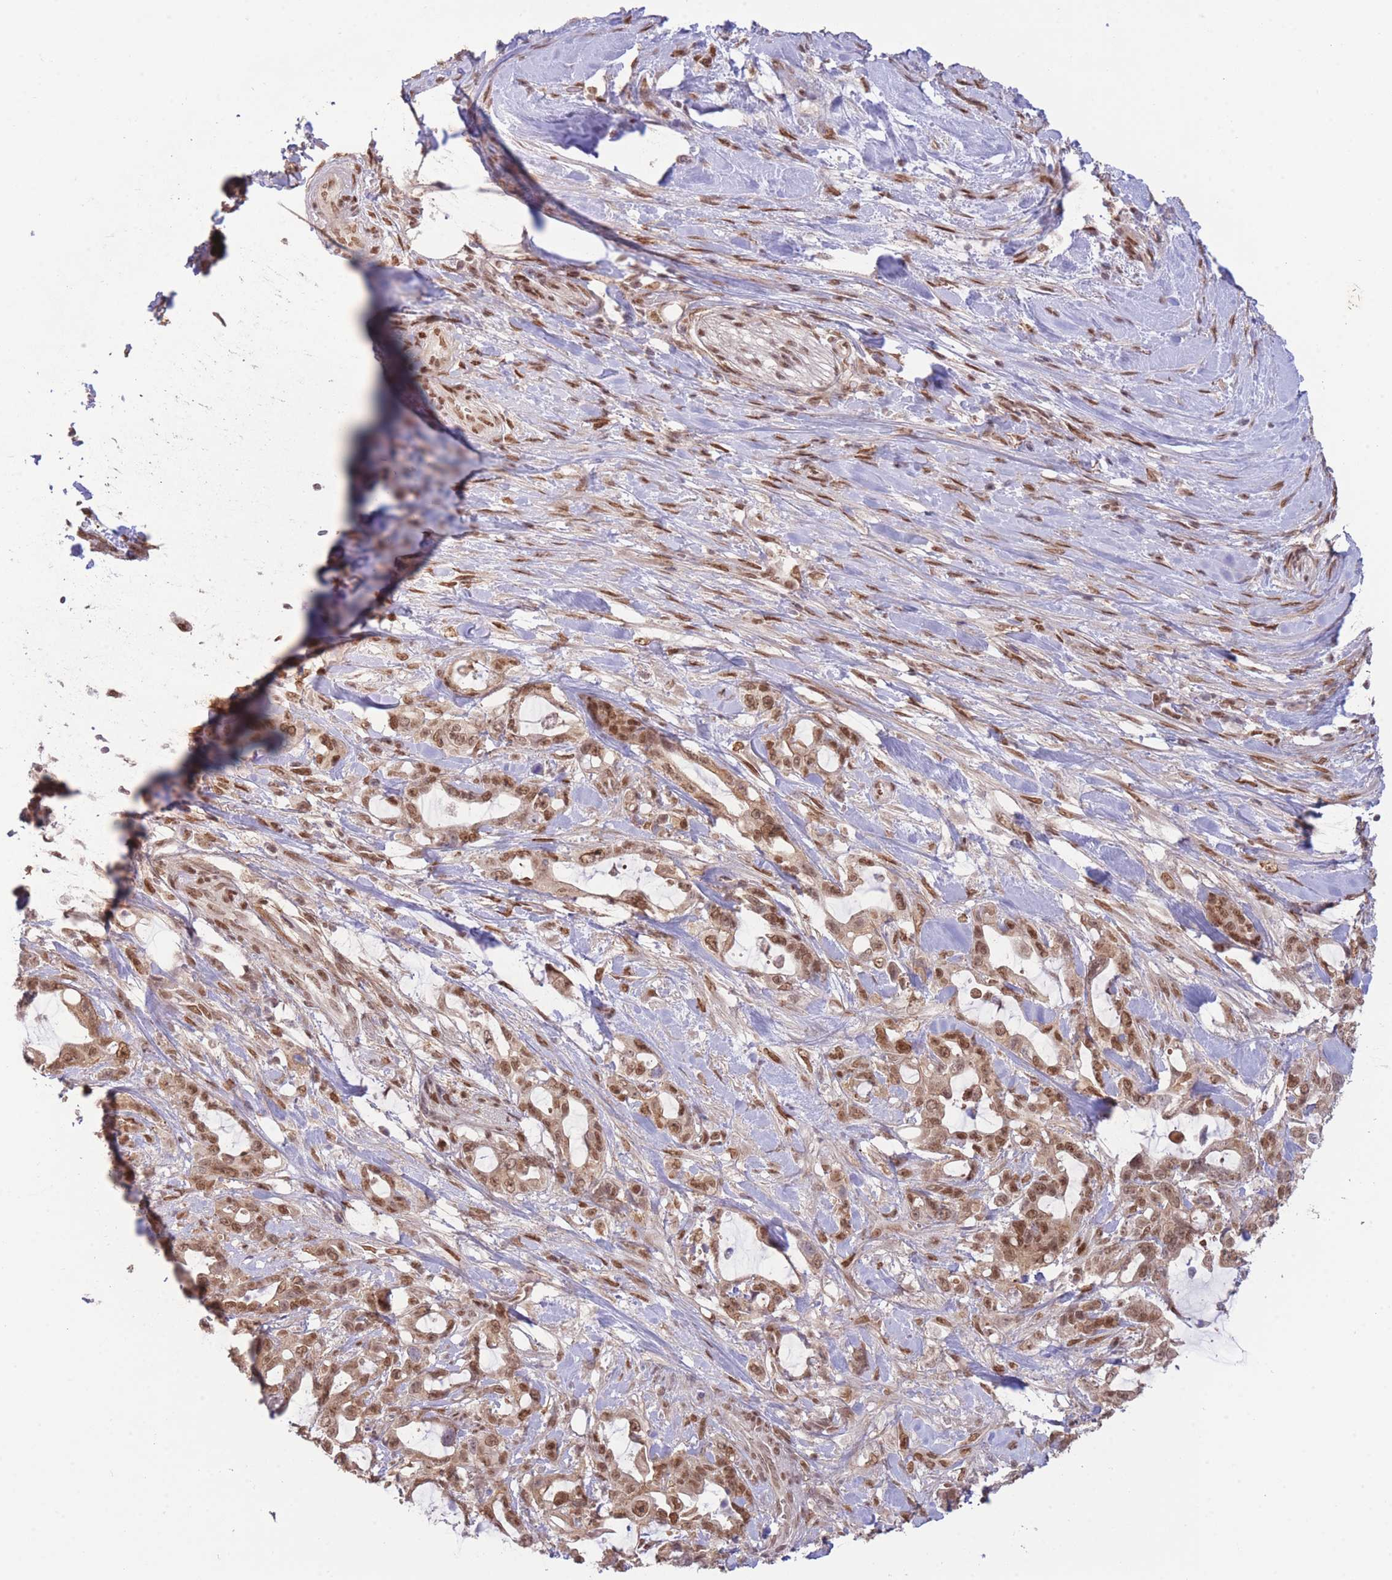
{"staining": {"intensity": "moderate", "quantity": ">75%", "location": "cytoplasmic/membranous,nuclear"}, "tissue": "pancreatic cancer", "cell_type": "Tumor cells", "image_type": "cancer", "snomed": [{"axis": "morphology", "description": "Adenocarcinoma, NOS"}, {"axis": "topography", "description": "Pancreas"}], "caption": "The photomicrograph shows a brown stain indicating the presence of a protein in the cytoplasmic/membranous and nuclear of tumor cells in pancreatic cancer. (DAB (3,3'-diaminobenzidine) IHC with brightfield microscopy, high magnification).", "gene": "CARD8", "patient": {"sex": "female", "age": 61}}